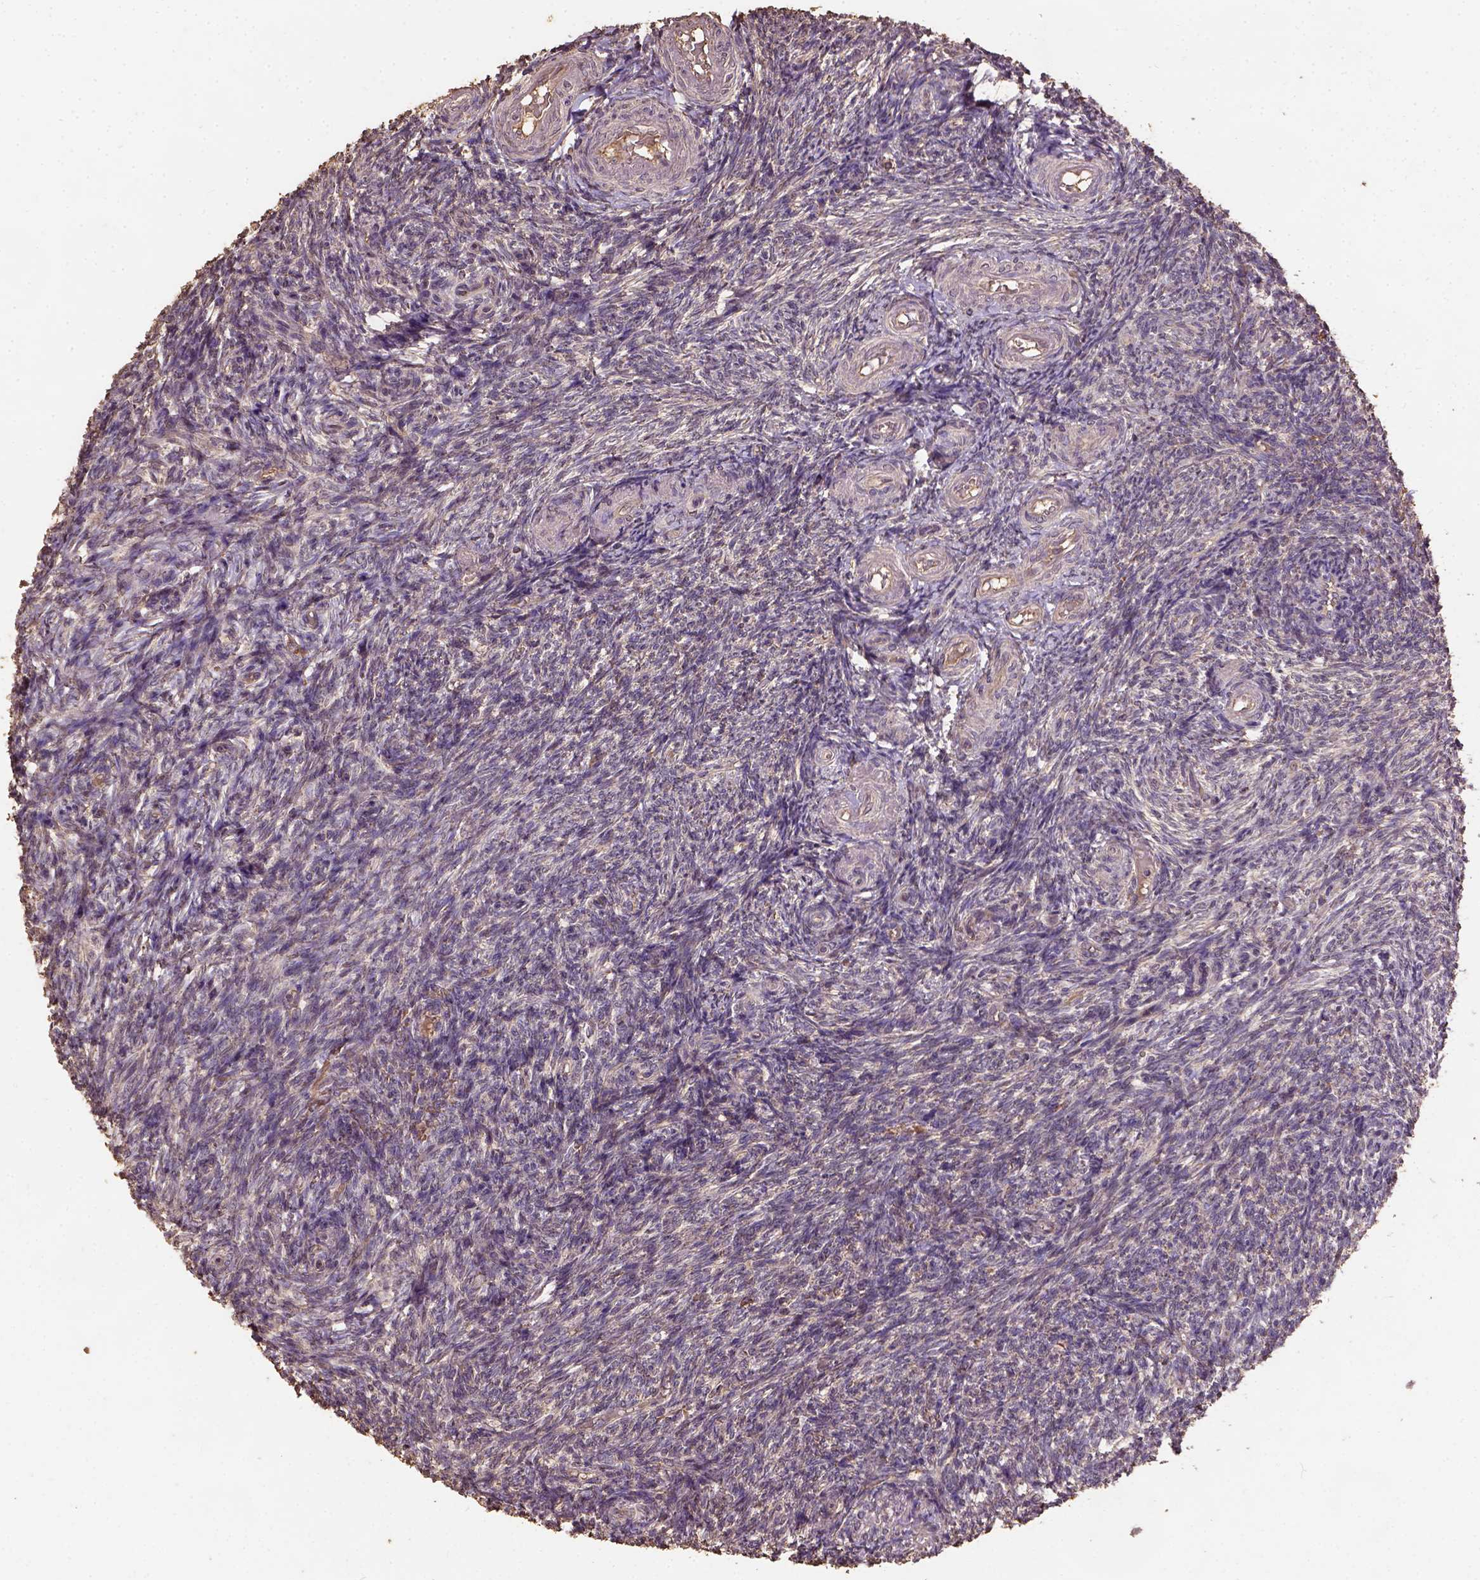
{"staining": {"intensity": "weak", "quantity": ">75%", "location": "cytoplasmic/membranous"}, "tissue": "ovary", "cell_type": "Follicle cells", "image_type": "normal", "snomed": [{"axis": "morphology", "description": "Normal tissue, NOS"}, {"axis": "topography", "description": "Ovary"}], "caption": "Ovary stained with a protein marker reveals weak staining in follicle cells.", "gene": "ATP1B3", "patient": {"sex": "female", "age": 39}}